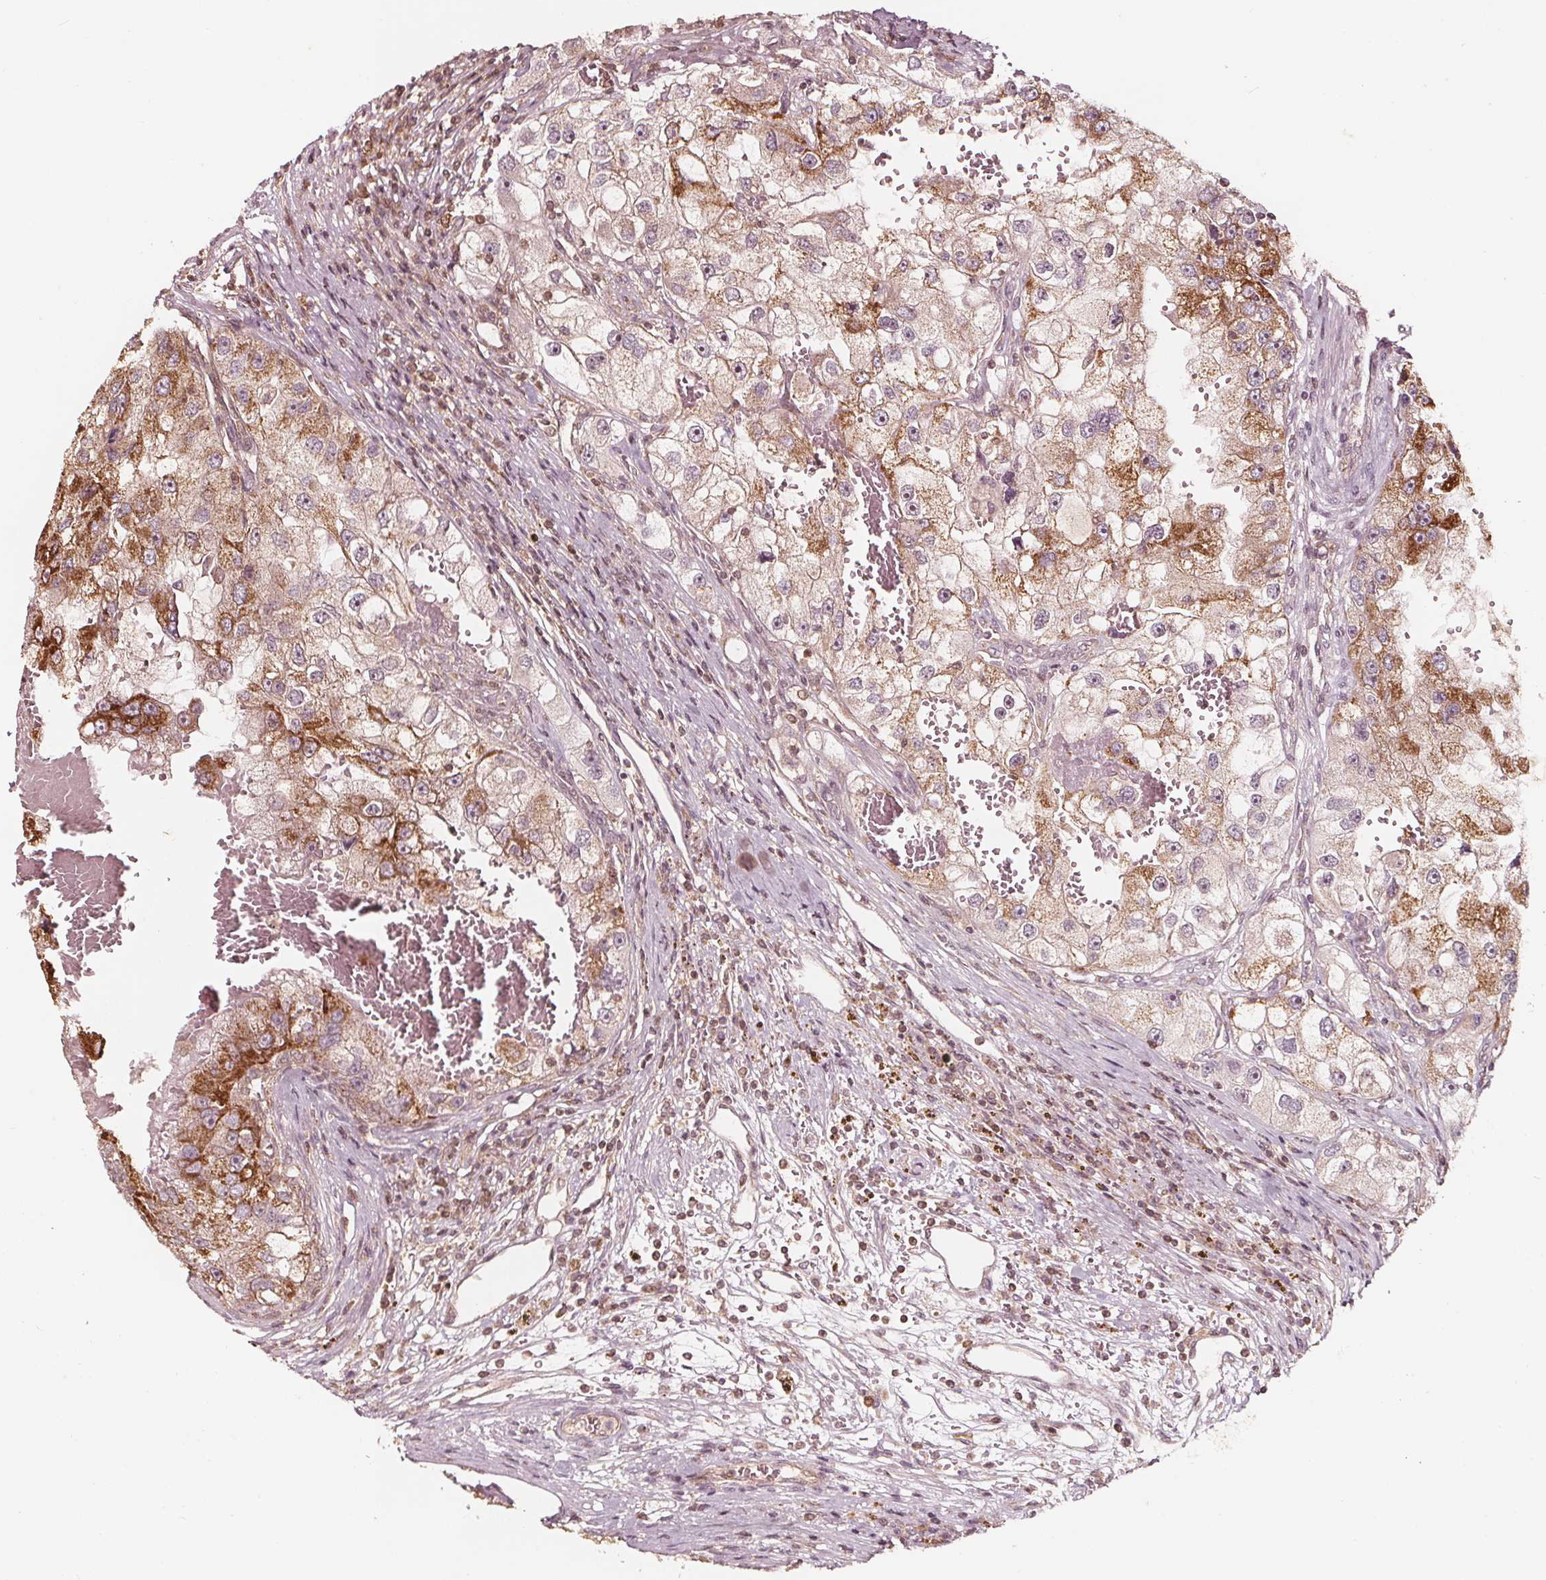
{"staining": {"intensity": "moderate", "quantity": ">75%", "location": "cytoplasmic/membranous"}, "tissue": "renal cancer", "cell_type": "Tumor cells", "image_type": "cancer", "snomed": [{"axis": "morphology", "description": "Adenocarcinoma, NOS"}, {"axis": "topography", "description": "Kidney"}], "caption": "This is an image of immunohistochemistry staining of adenocarcinoma (renal), which shows moderate staining in the cytoplasmic/membranous of tumor cells.", "gene": "AIP", "patient": {"sex": "male", "age": 63}}